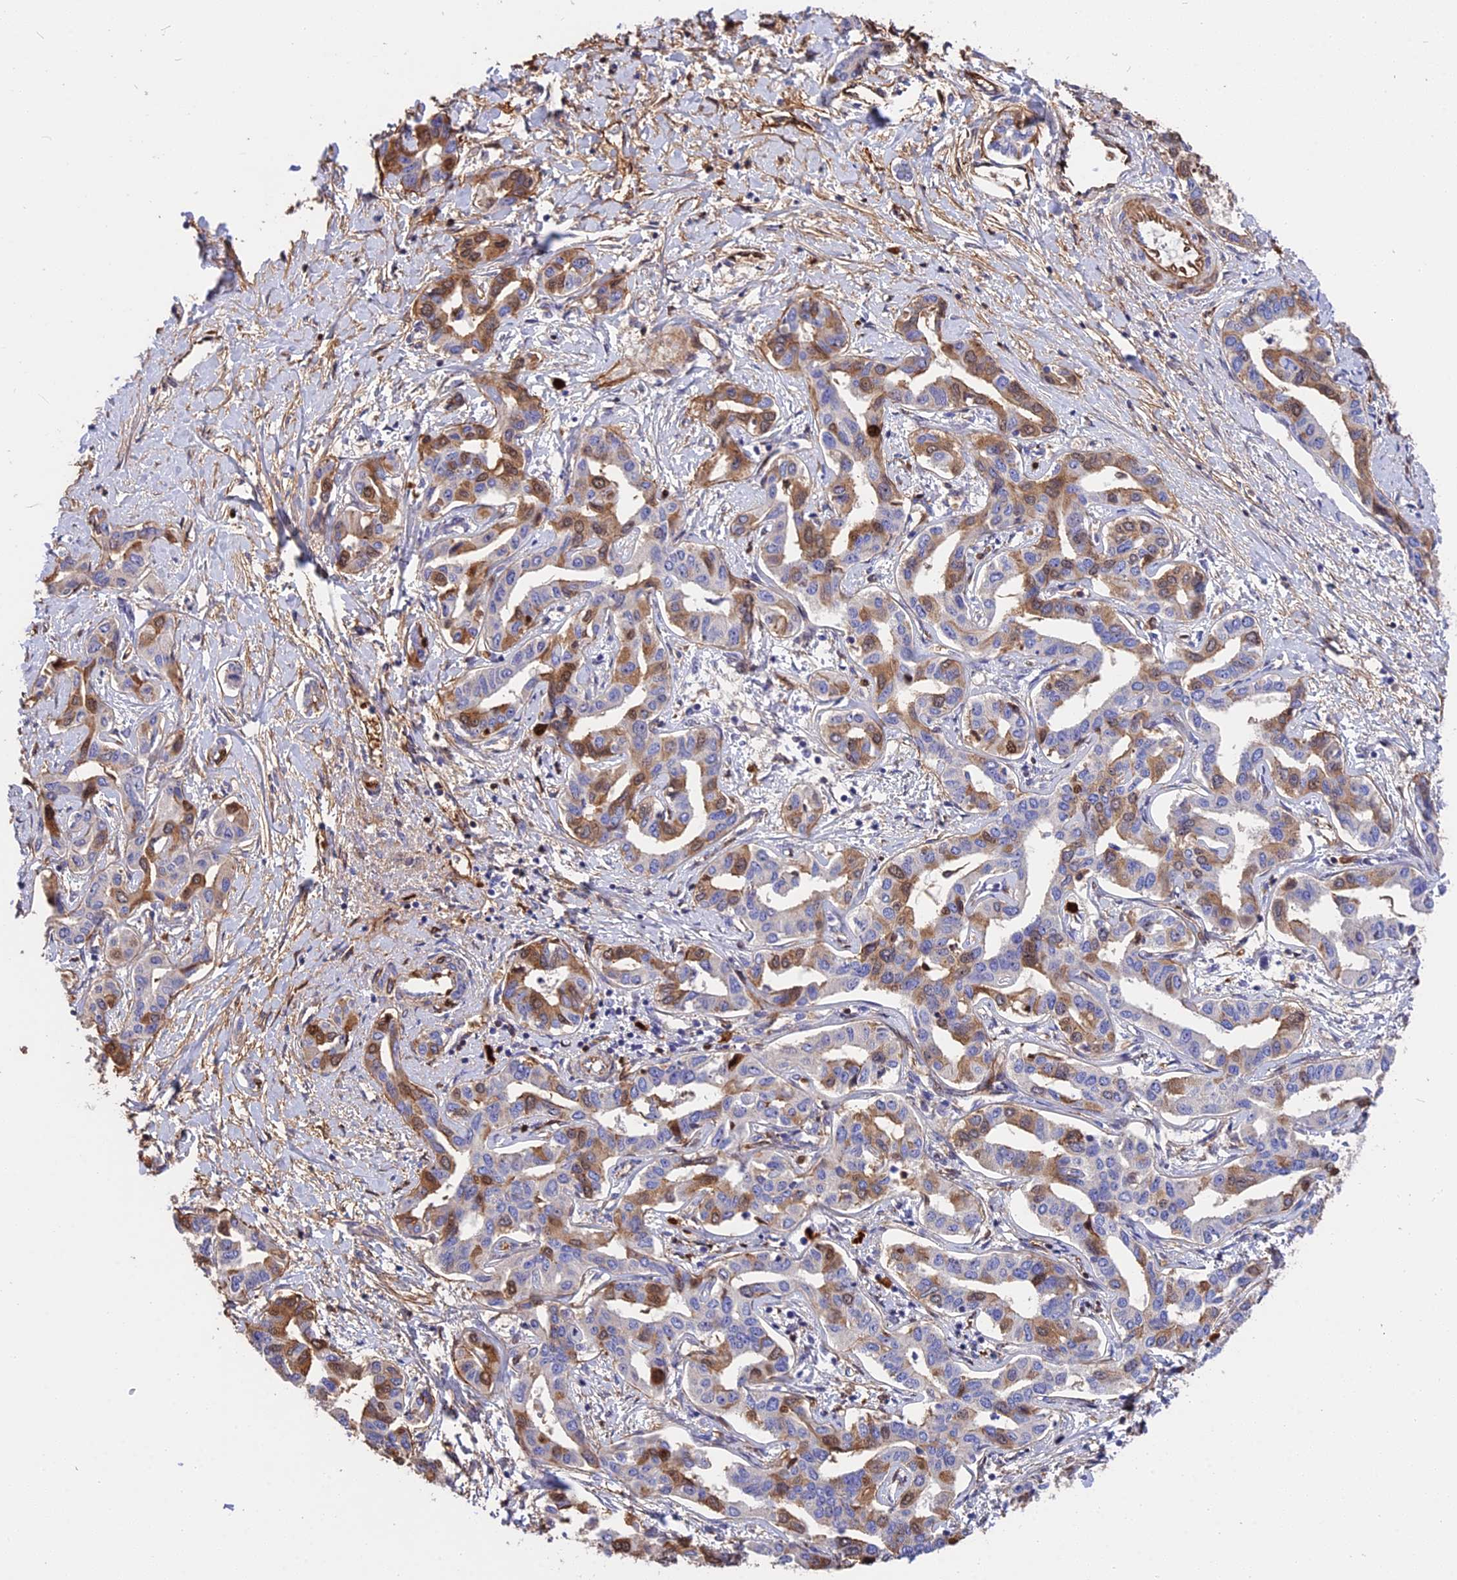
{"staining": {"intensity": "moderate", "quantity": "25%-75%", "location": "cytoplasmic/membranous,nuclear"}, "tissue": "liver cancer", "cell_type": "Tumor cells", "image_type": "cancer", "snomed": [{"axis": "morphology", "description": "Cholangiocarcinoma"}, {"axis": "topography", "description": "Liver"}], "caption": "Immunohistochemistry micrograph of cholangiocarcinoma (liver) stained for a protein (brown), which demonstrates medium levels of moderate cytoplasmic/membranous and nuclear expression in approximately 25%-75% of tumor cells.", "gene": "MFSD2A", "patient": {"sex": "male", "age": 59}}